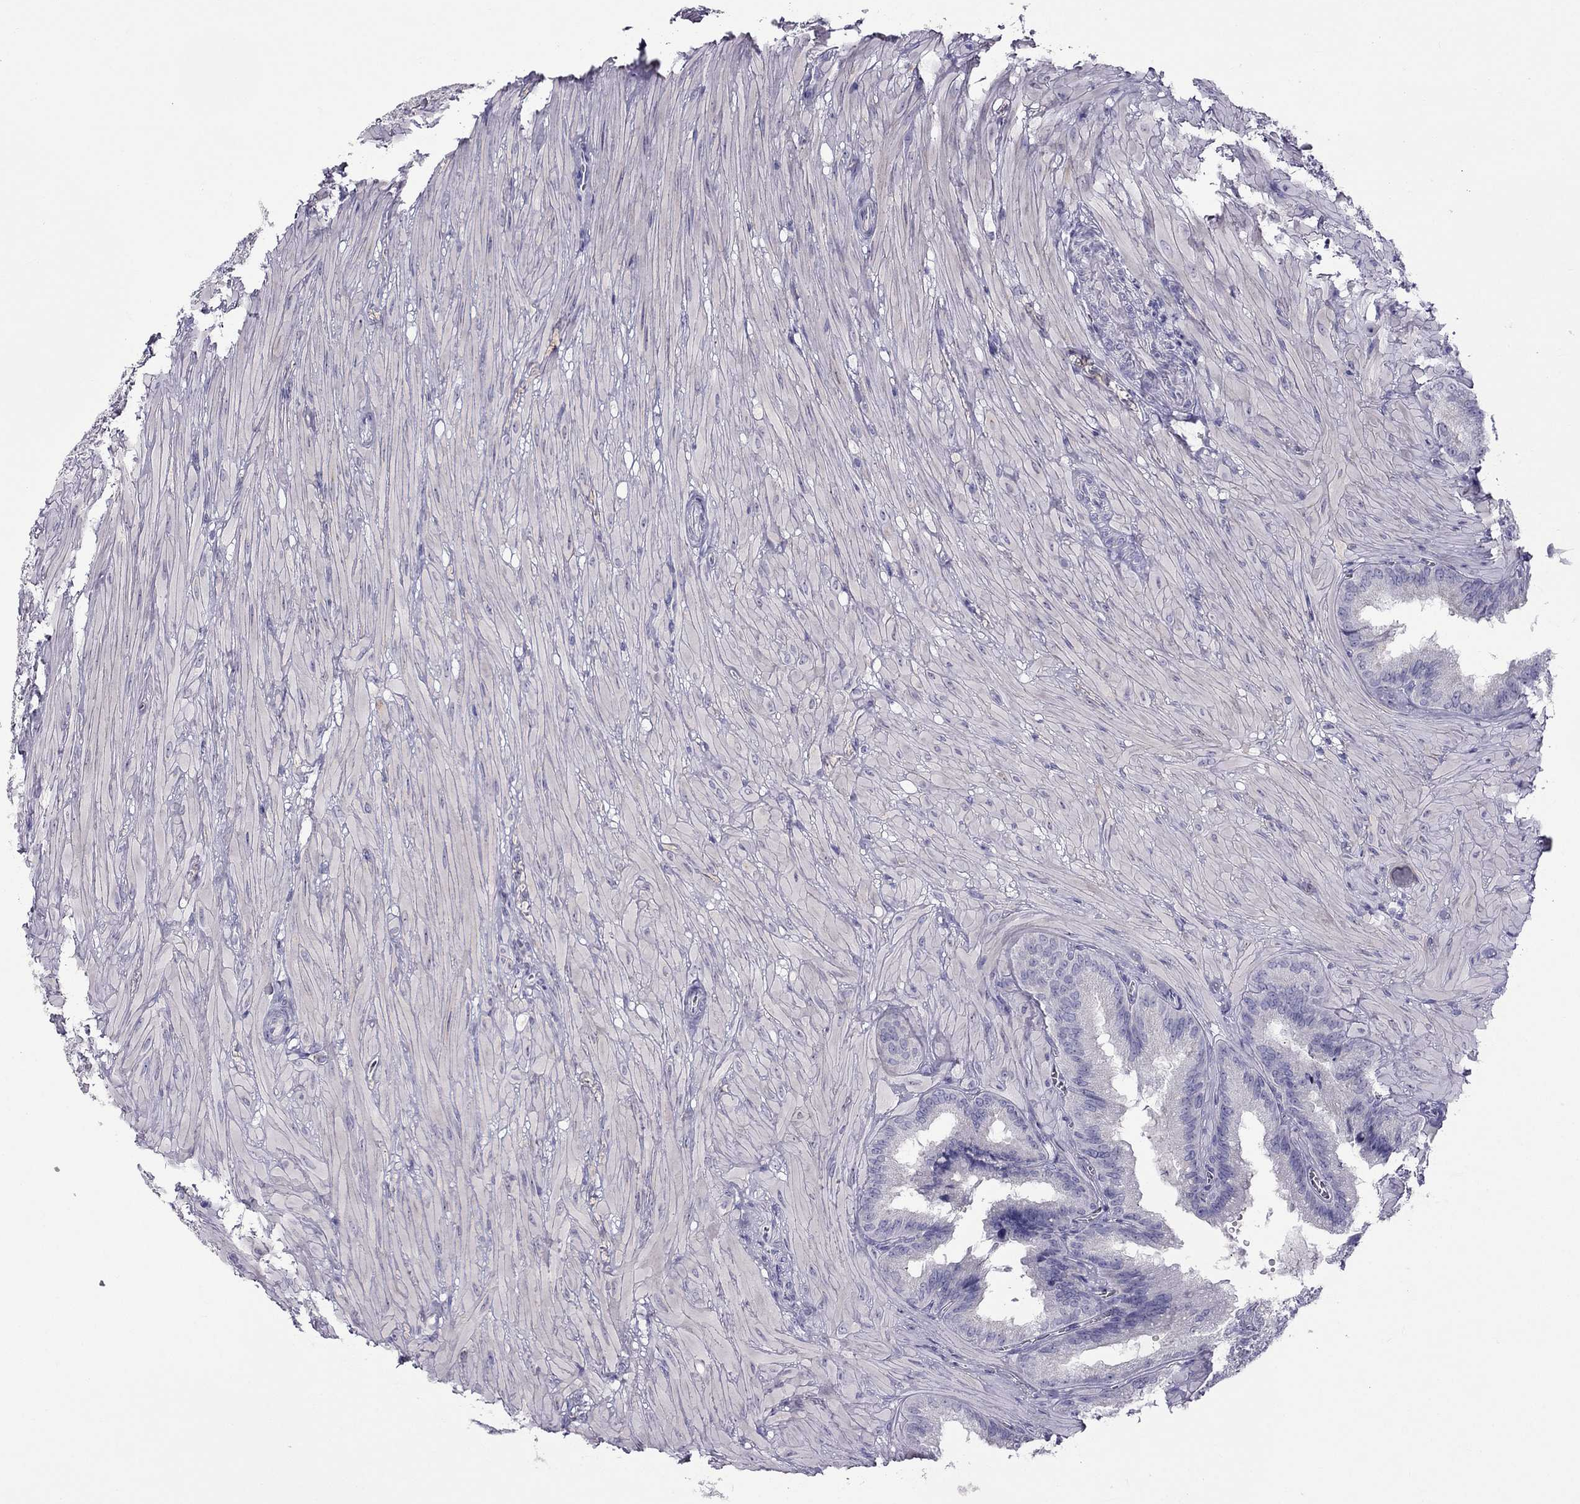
{"staining": {"intensity": "negative", "quantity": "none", "location": "none"}, "tissue": "seminal vesicle", "cell_type": "Glandular cells", "image_type": "normal", "snomed": [{"axis": "morphology", "description": "Normal tissue, NOS"}, {"axis": "topography", "description": "Seminal veicle"}], "caption": "Protein analysis of normal seminal vesicle reveals no significant expression in glandular cells.", "gene": "ERC2", "patient": {"sex": "male", "age": 37}}